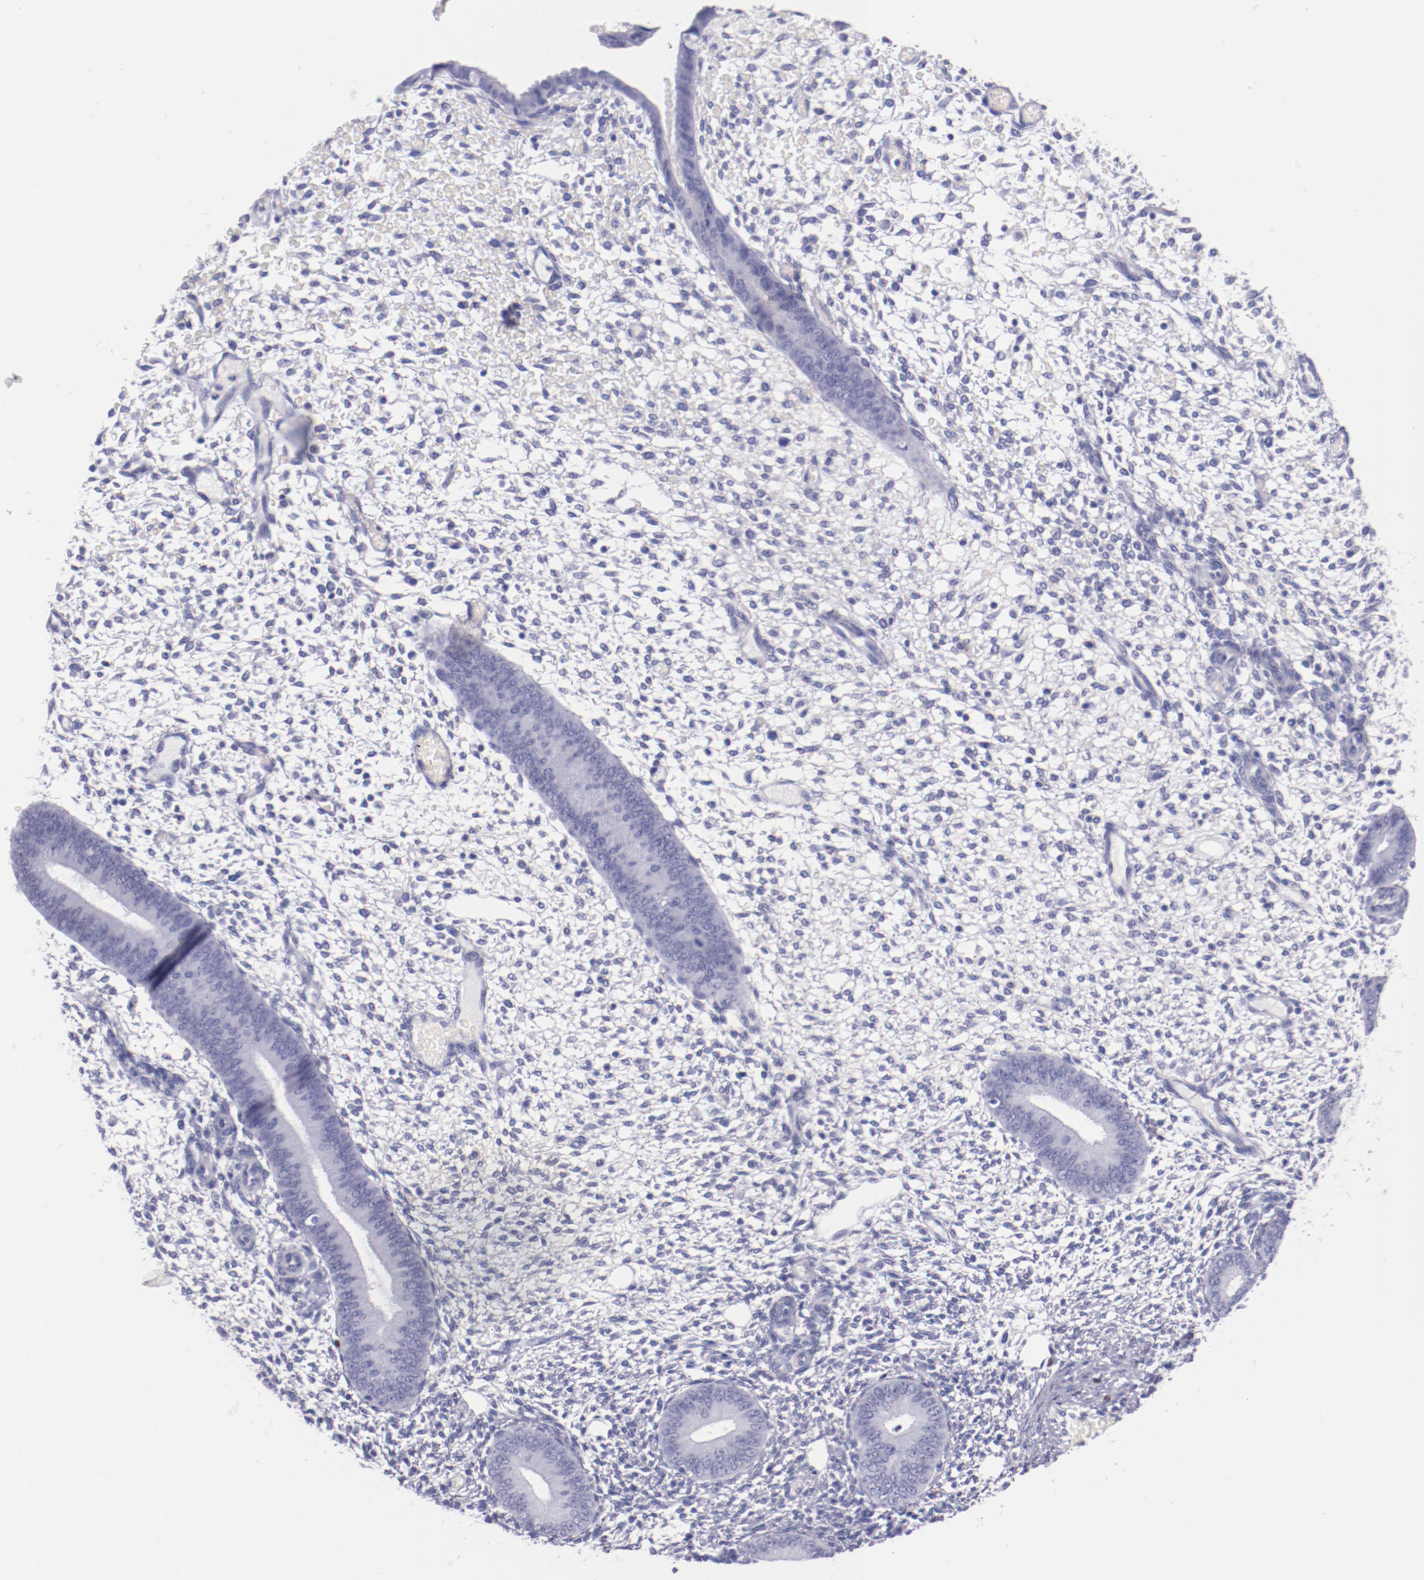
{"staining": {"intensity": "negative", "quantity": "none", "location": "none"}, "tissue": "endometrium", "cell_type": "Cells in endometrial stroma", "image_type": "normal", "snomed": [{"axis": "morphology", "description": "Normal tissue, NOS"}, {"axis": "topography", "description": "Endometrium"}], "caption": "IHC of benign human endometrium exhibits no positivity in cells in endometrial stroma.", "gene": "IRF4", "patient": {"sex": "female", "age": 42}}